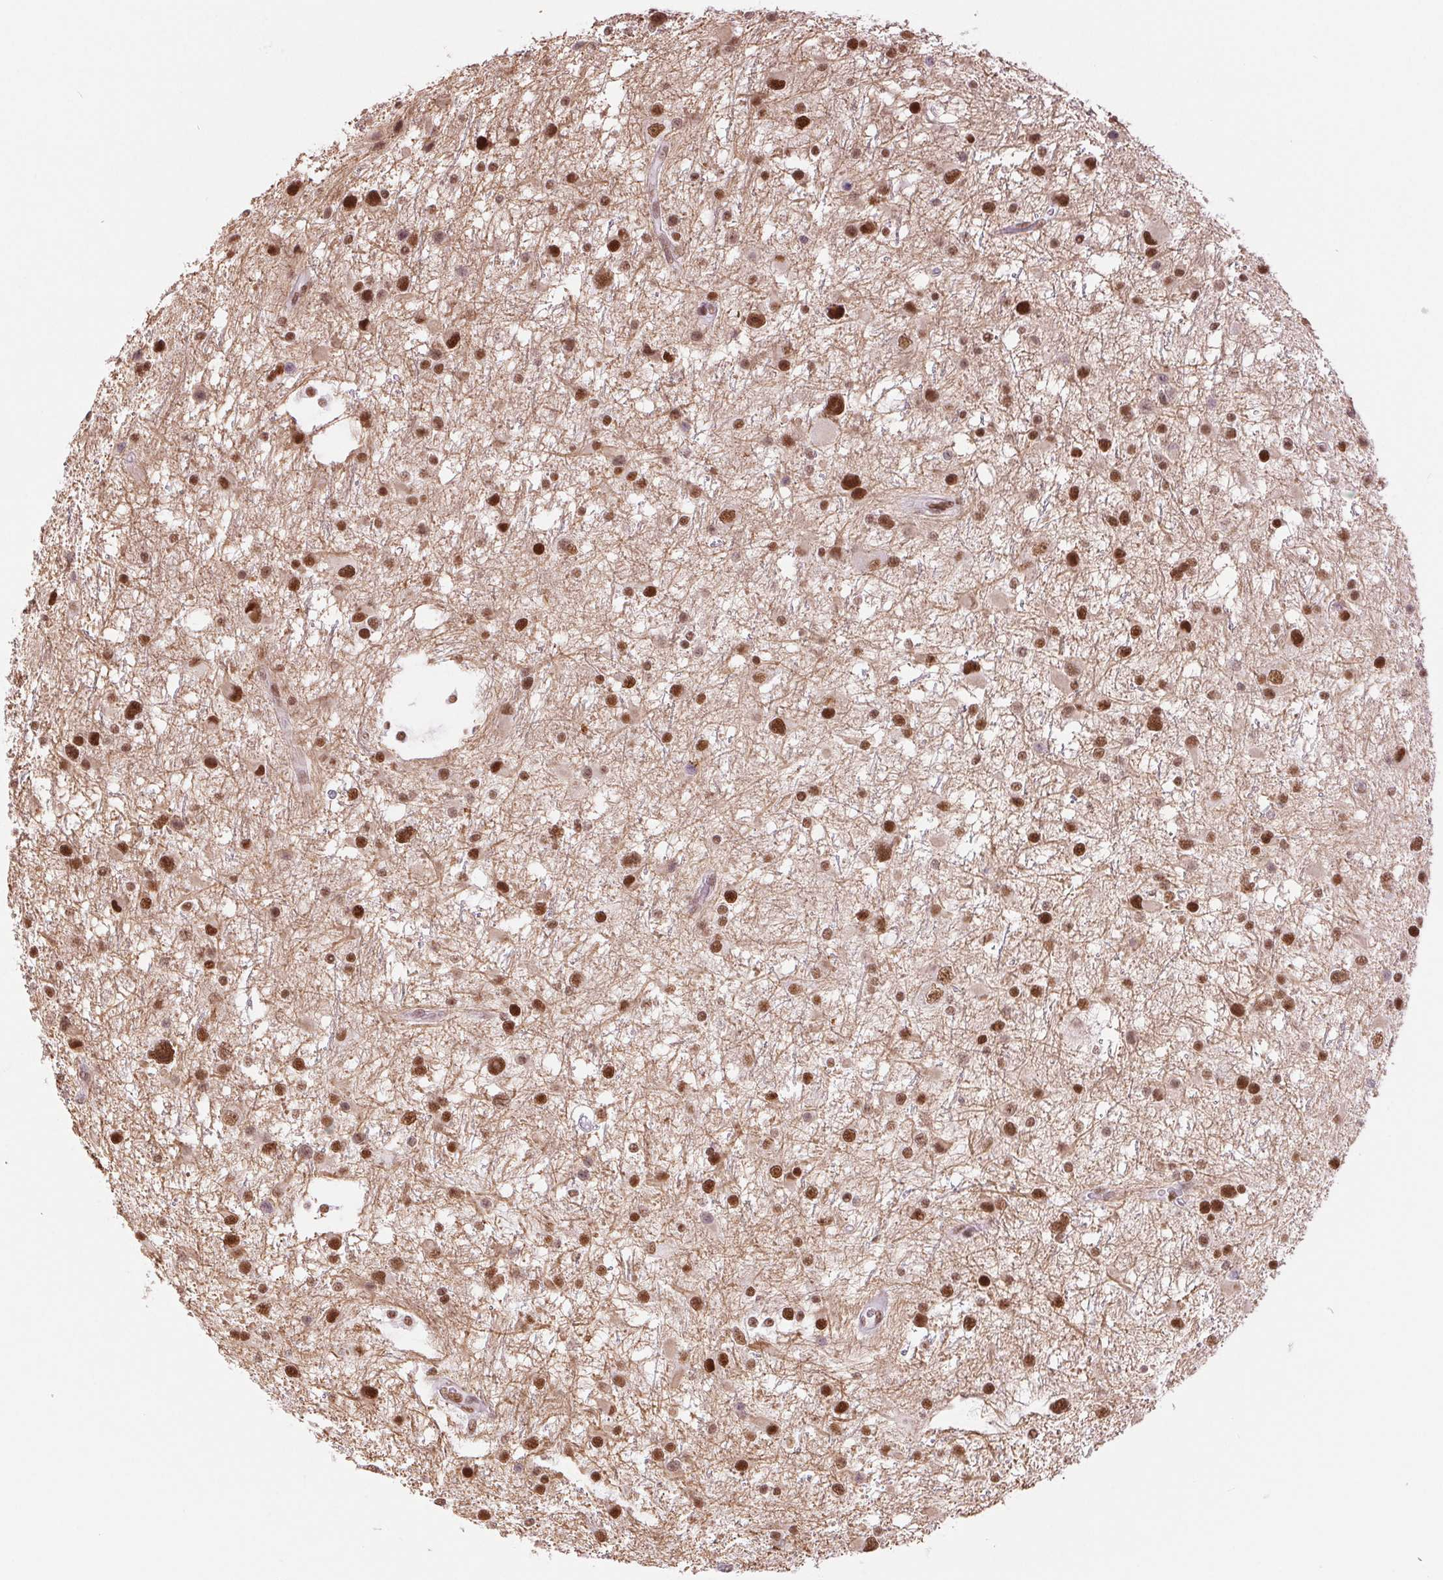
{"staining": {"intensity": "moderate", "quantity": ">75%", "location": "nuclear"}, "tissue": "glioma", "cell_type": "Tumor cells", "image_type": "cancer", "snomed": [{"axis": "morphology", "description": "Glioma, malignant, Low grade"}, {"axis": "topography", "description": "Brain"}], "caption": "This histopathology image shows immunohistochemistry (IHC) staining of human glioma, with medium moderate nuclear expression in approximately >75% of tumor cells.", "gene": "ZFR2", "patient": {"sex": "female", "age": 32}}